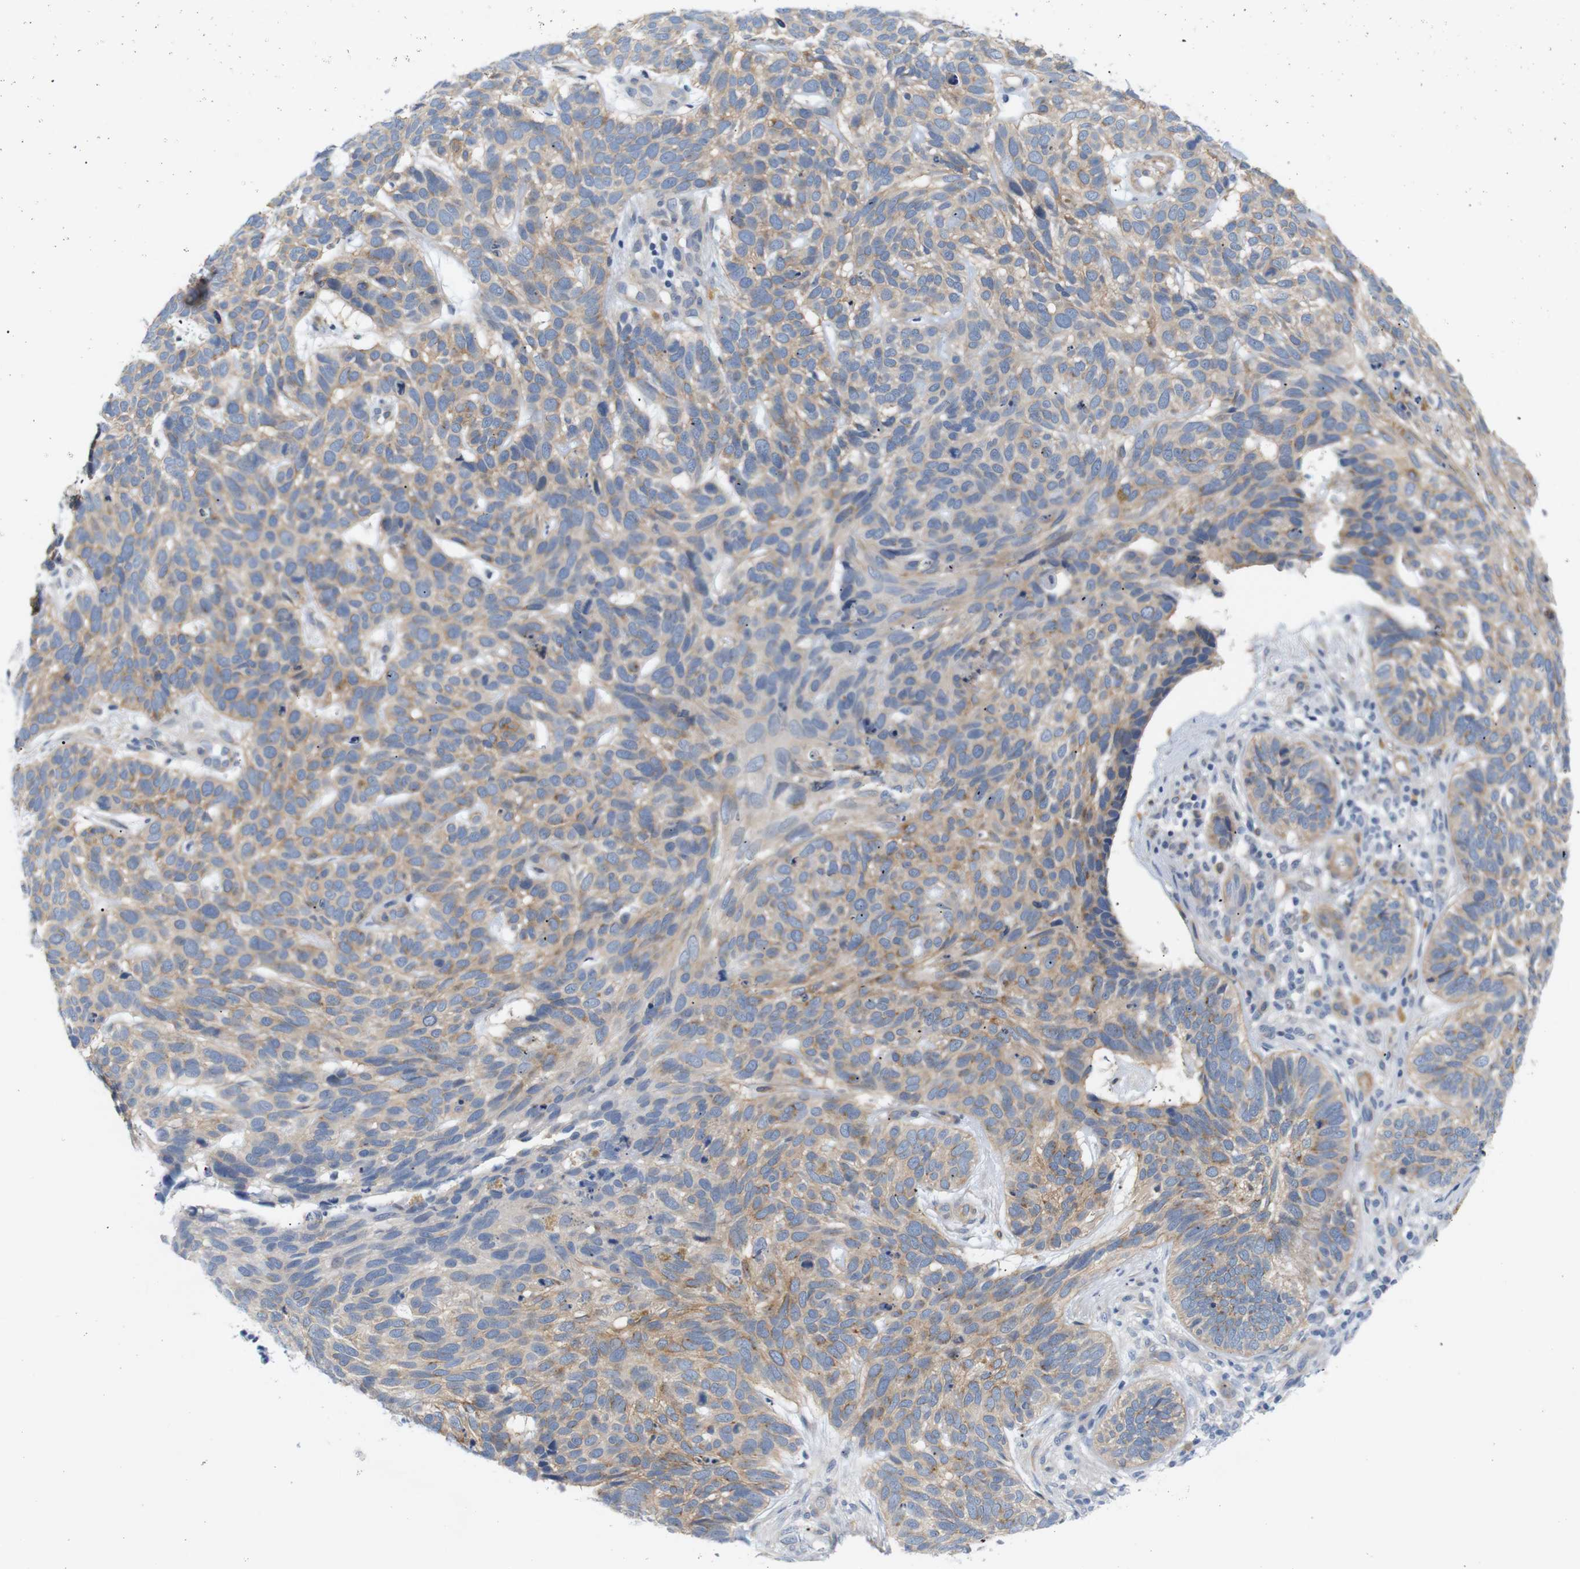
{"staining": {"intensity": "weak", "quantity": ">75%", "location": "cytoplasmic/membranous"}, "tissue": "skin cancer", "cell_type": "Tumor cells", "image_type": "cancer", "snomed": [{"axis": "morphology", "description": "Basal cell carcinoma"}, {"axis": "topography", "description": "Skin"}], "caption": "Immunohistochemical staining of human skin cancer (basal cell carcinoma) exhibits weak cytoplasmic/membranous protein expression in approximately >75% of tumor cells. The staining was performed using DAB (3,3'-diaminobenzidine), with brown indicating positive protein expression. Nuclei are stained blue with hematoxylin.", "gene": "STMN3", "patient": {"sex": "male", "age": 87}}